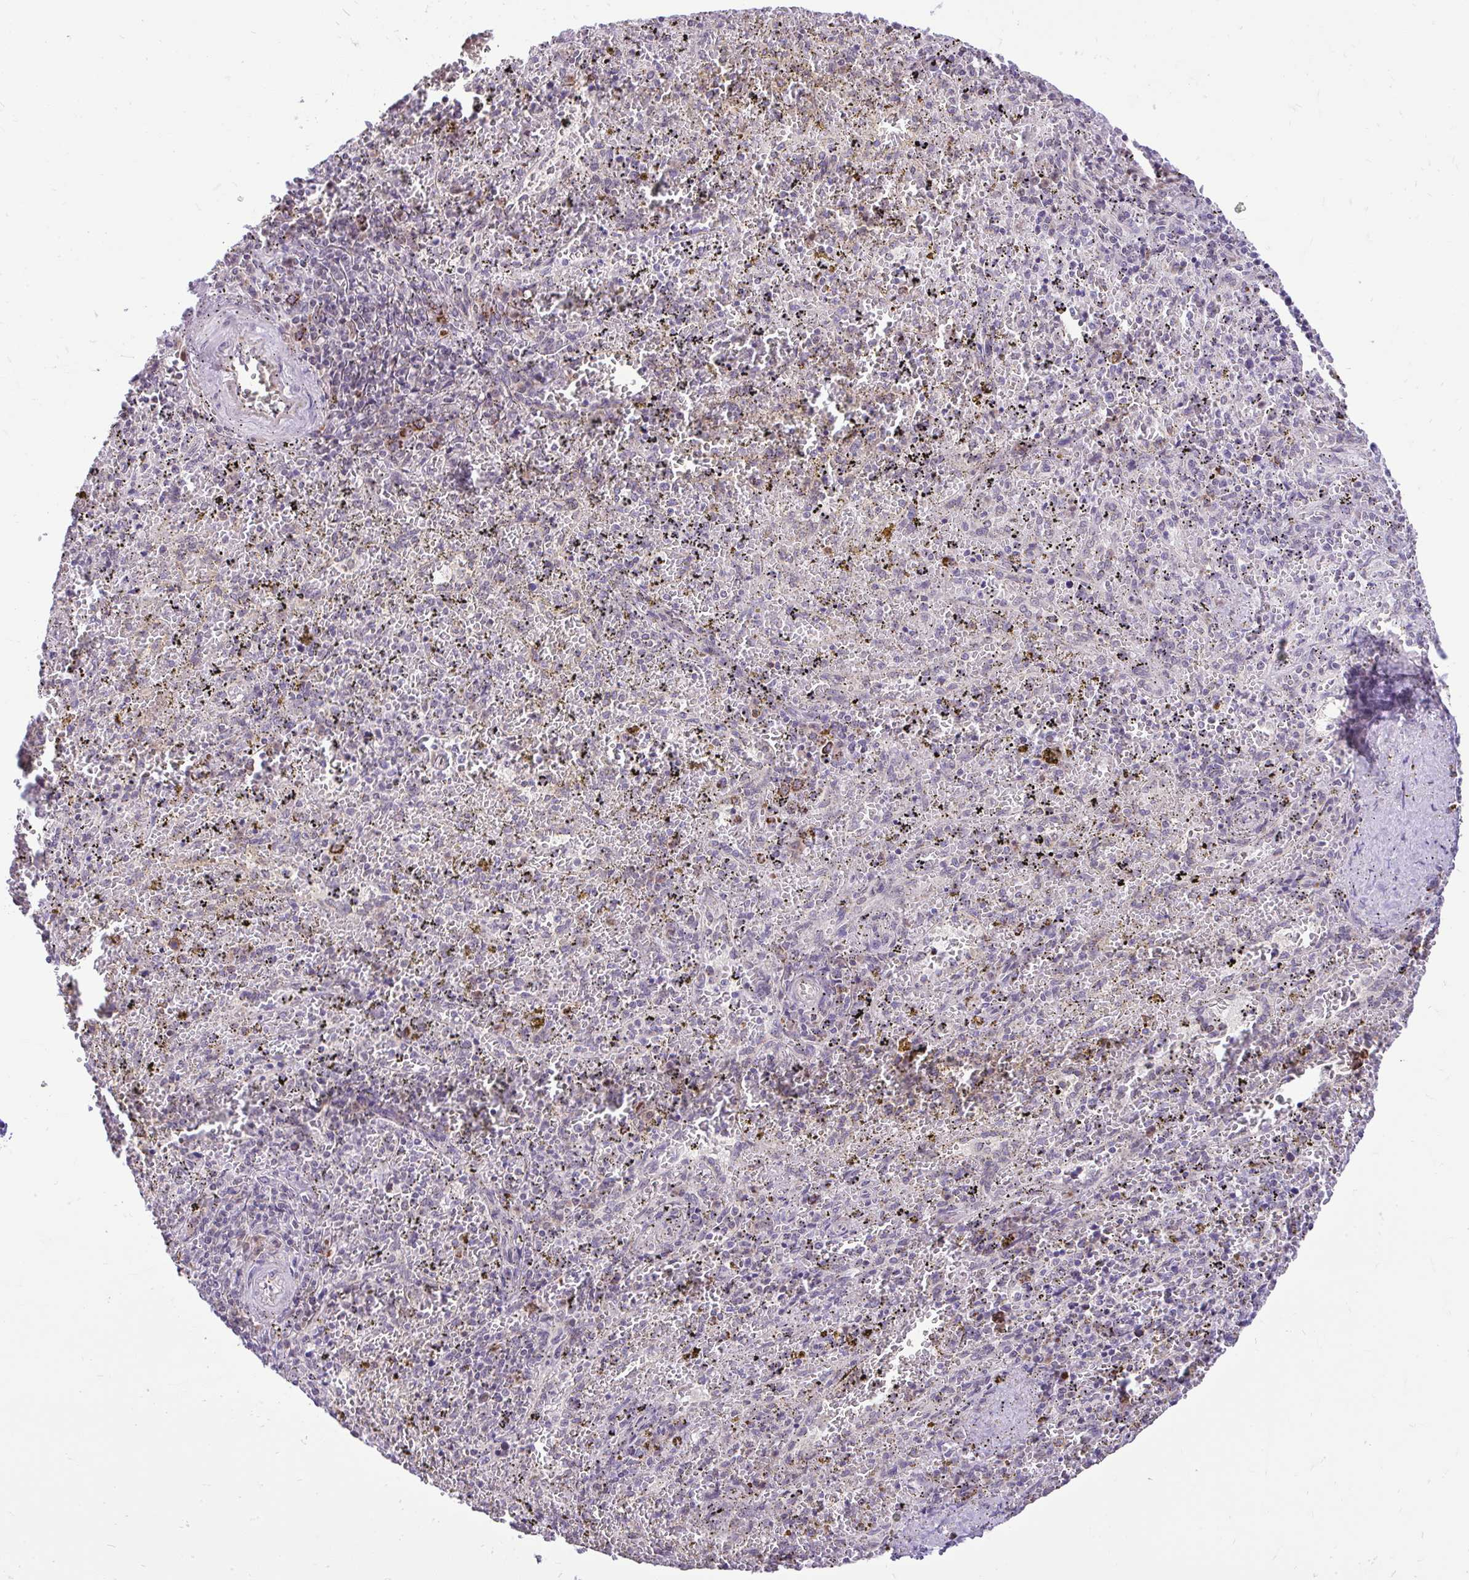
{"staining": {"intensity": "negative", "quantity": "none", "location": "none"}, "tissue": "spleen", "cell_type": "Cells in red pulp", "image_type": "normal", "snomed": [{"axis": "morphology", "description": "Normal tissue, NOS"}, {"axis": "topography", "description": "Spleen"}], "caption": "DAB immunohistochemical staining of unremarkable spleen reveals no significant expression in cells in red pulp.", "gene": "PYCR2", "patient": {"sex": "female", "age": 50}}